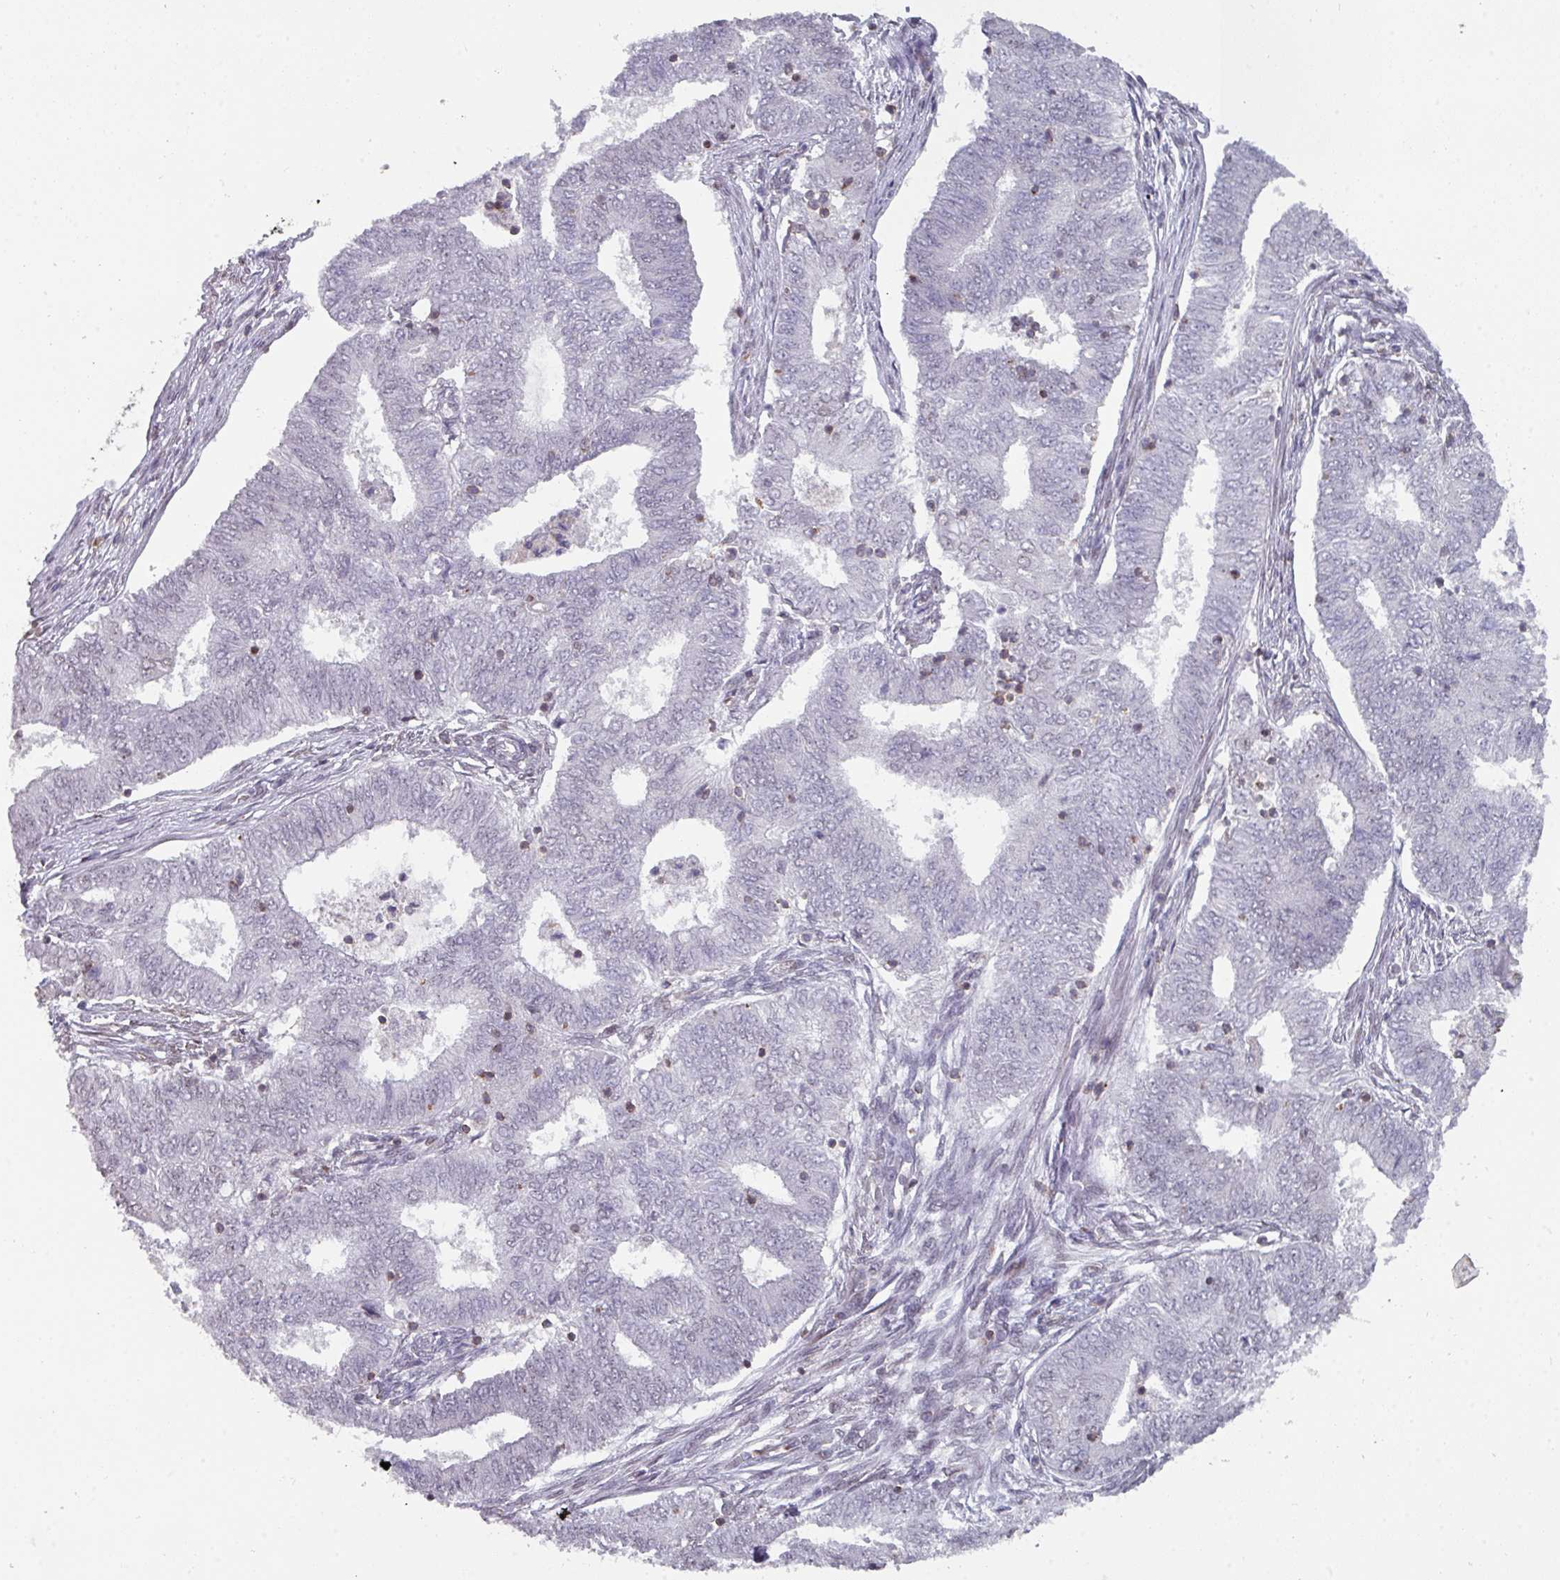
{"staining": {"intensity": "negative", "quantity": "none", "location": "none"}, "tissue": "endometrial cancer", "cell_type": "Tumor cells", "image_type": "cancer", "snomed": [{"axis": "morphology", "description": "Adenocarcinoma, NOS"}, {"axis": "topography", "description": "Endometrium"}], "caption": "DAB (3,3'-diaminobenzidine) immunohistochemical staining of adenocarcinoma (endometrial) reveals no significant staining in tumor cells. (DAB (3,3'-diaminobenzidine) IHC visualized using brightfield microscopy, high magnification).", "gene": "RASAL3", "patient": {"sex": "female", "age": 62}}